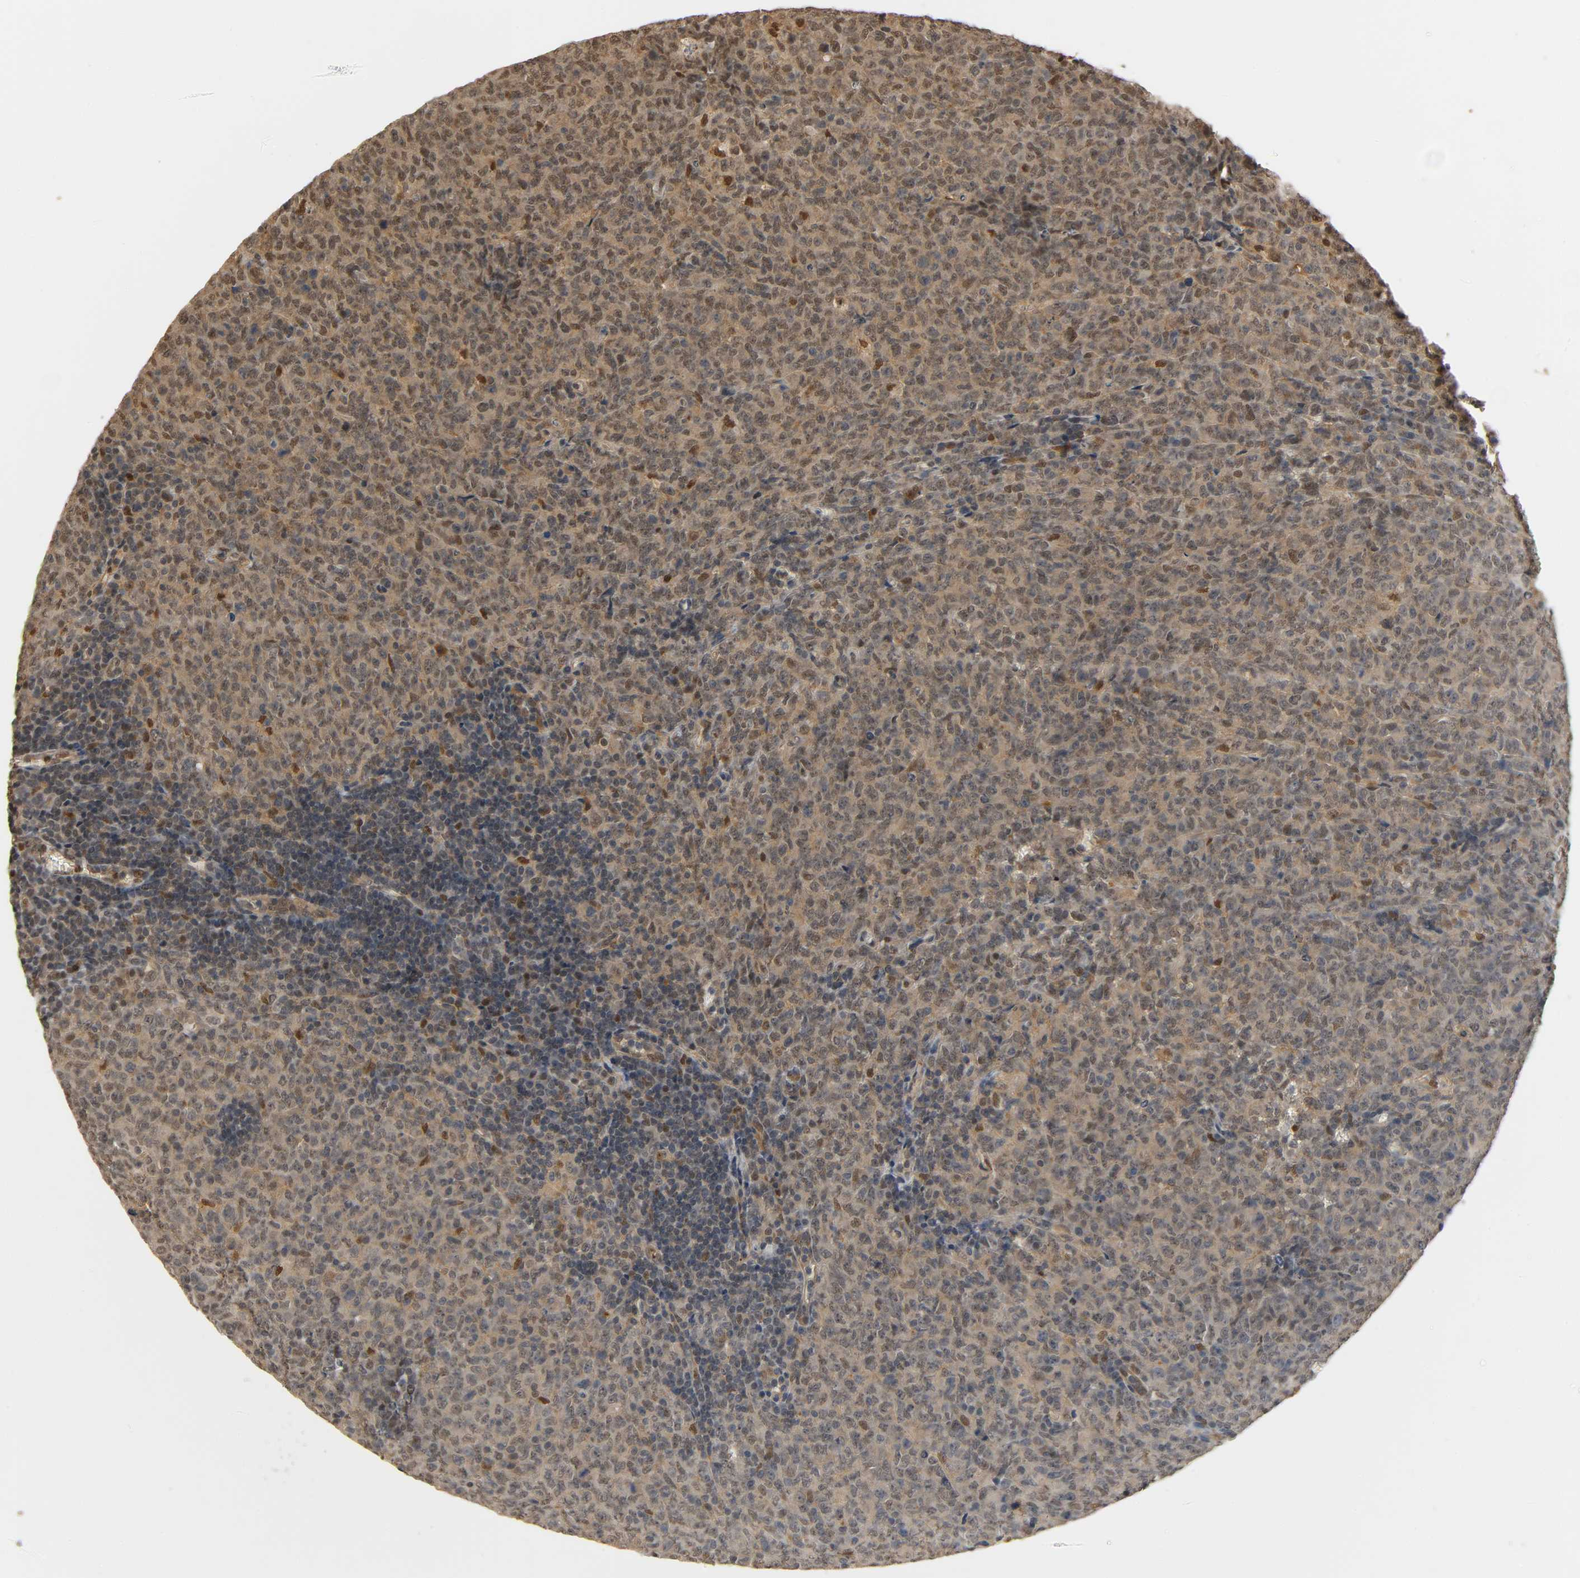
{"staining": {"intensity": "moderate", "quantity": "25%-75%", "location": "cytoplasmic/membranous,nuclear"}, "tissue": "lymphoma", "cell_type": "Tumor cells", "image_type": "cancer", "snomed": [{"axis": "morphology", "description": "Malignant lymphoma, non-Hodgkin's type, High grade"}, {"axis": "topography", "description": "Tonsil"}], "caption": "Moderate cytoplasmic/membranous and nuclear protein expression is identified in approximately 25%-75% of tumor cells in high-grade malignant lymphoma, non-Hodgkin's type.", "gene": "ZFPM2", "patient": {"sex": "female", "age": 36}}